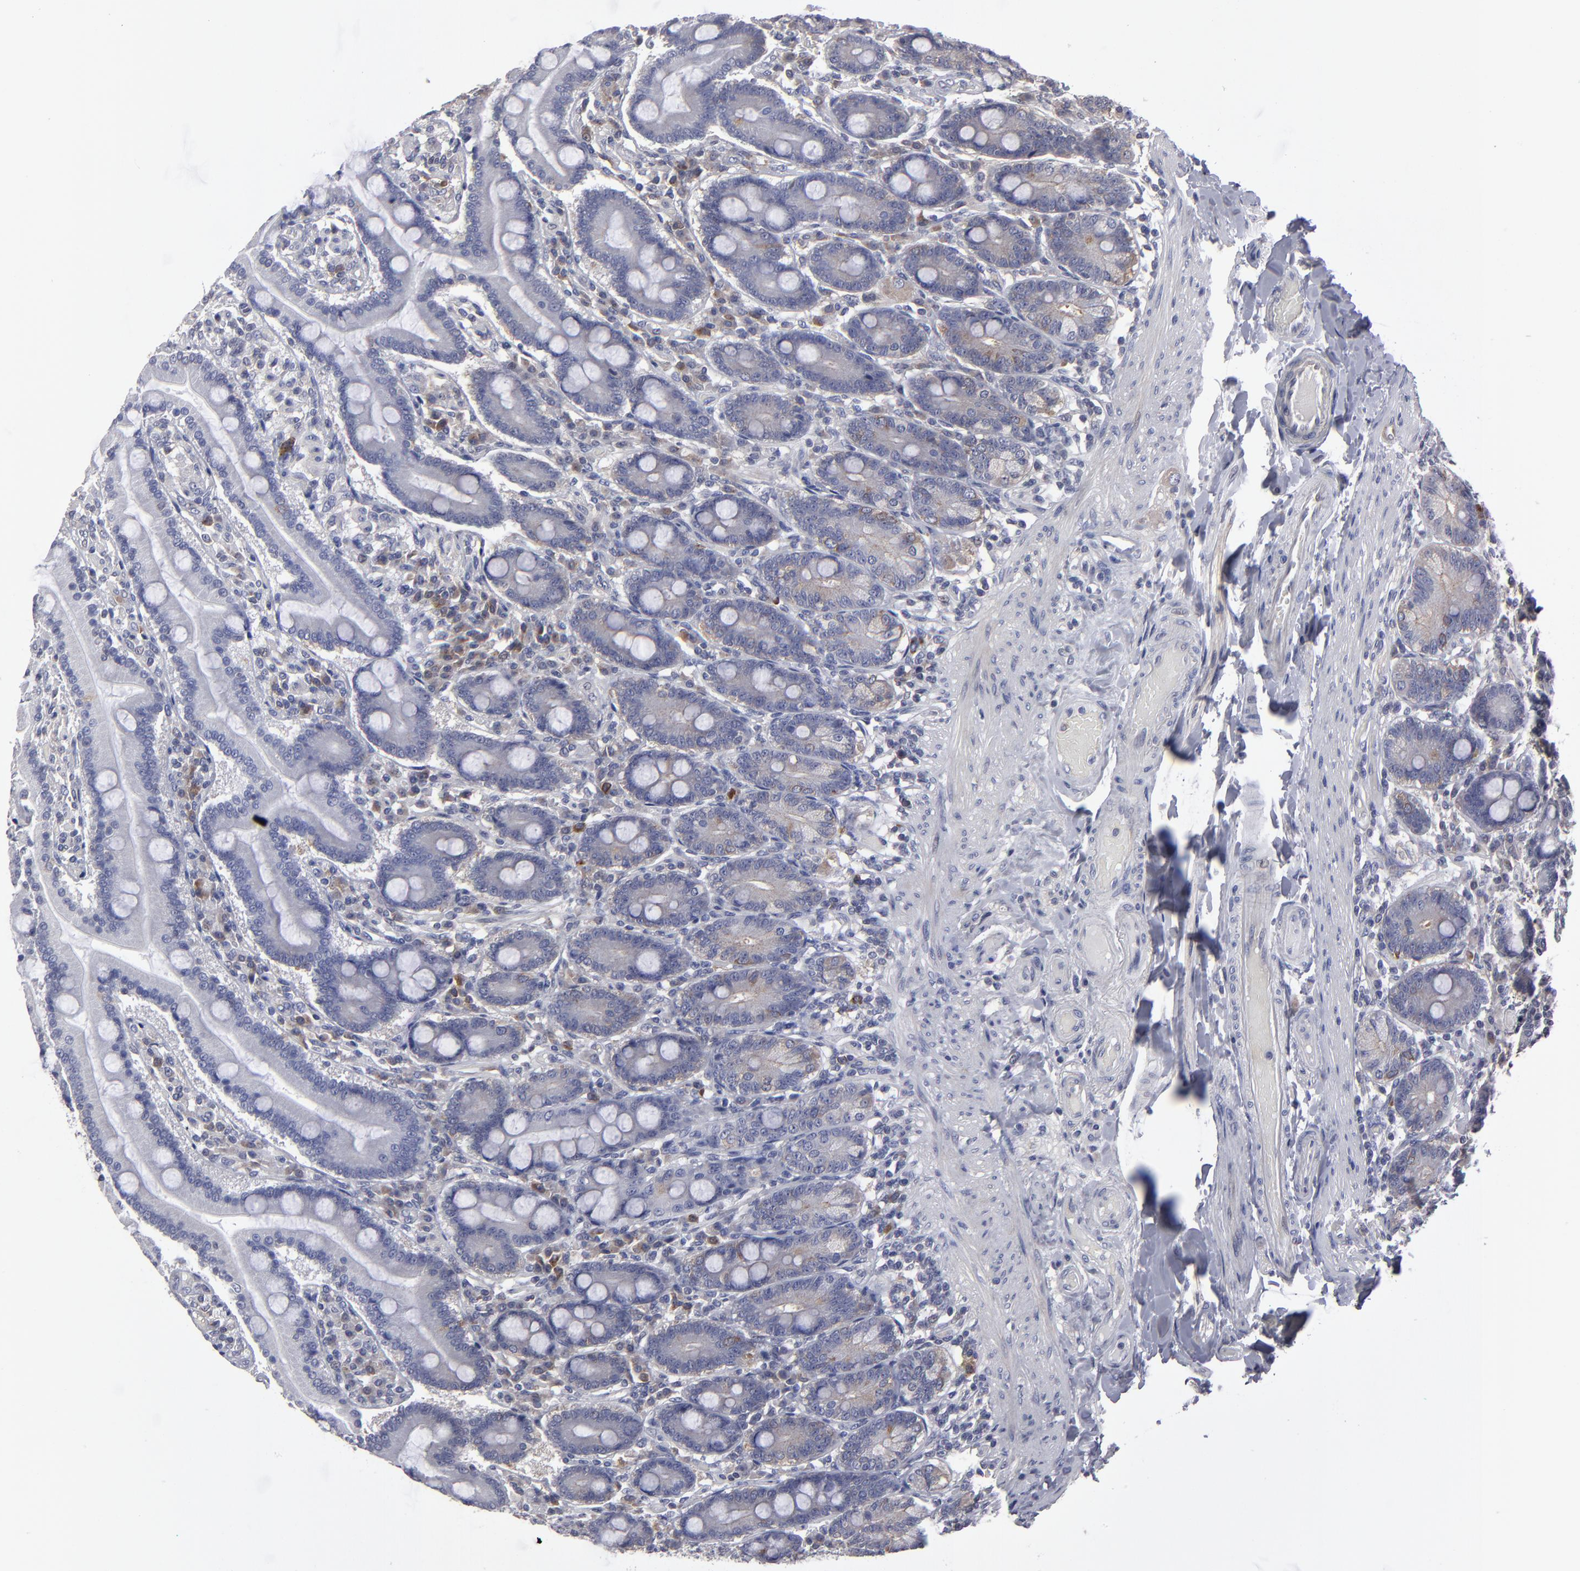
{"staining": {"intensity": "weak", "quantity": "25%-75%", "location": "cytoplasmic/membranous"}, "tissue": "duodenum", "cell_type": "Glandular cells", "image_type": "normal", "snomed": [{"axis": "morphology", "description": "Normal tissue, NOS"}, {"axis": "topography", "description": "Duodenum"}], "caption": "This is a micrograph of immunohistochemistry staining of benign duodenum, which shows weak expression in the cytoplasmic/membranous of glandular cells.", "gene": "CEP97", "patient": {"sex": "female", "age": 64}}